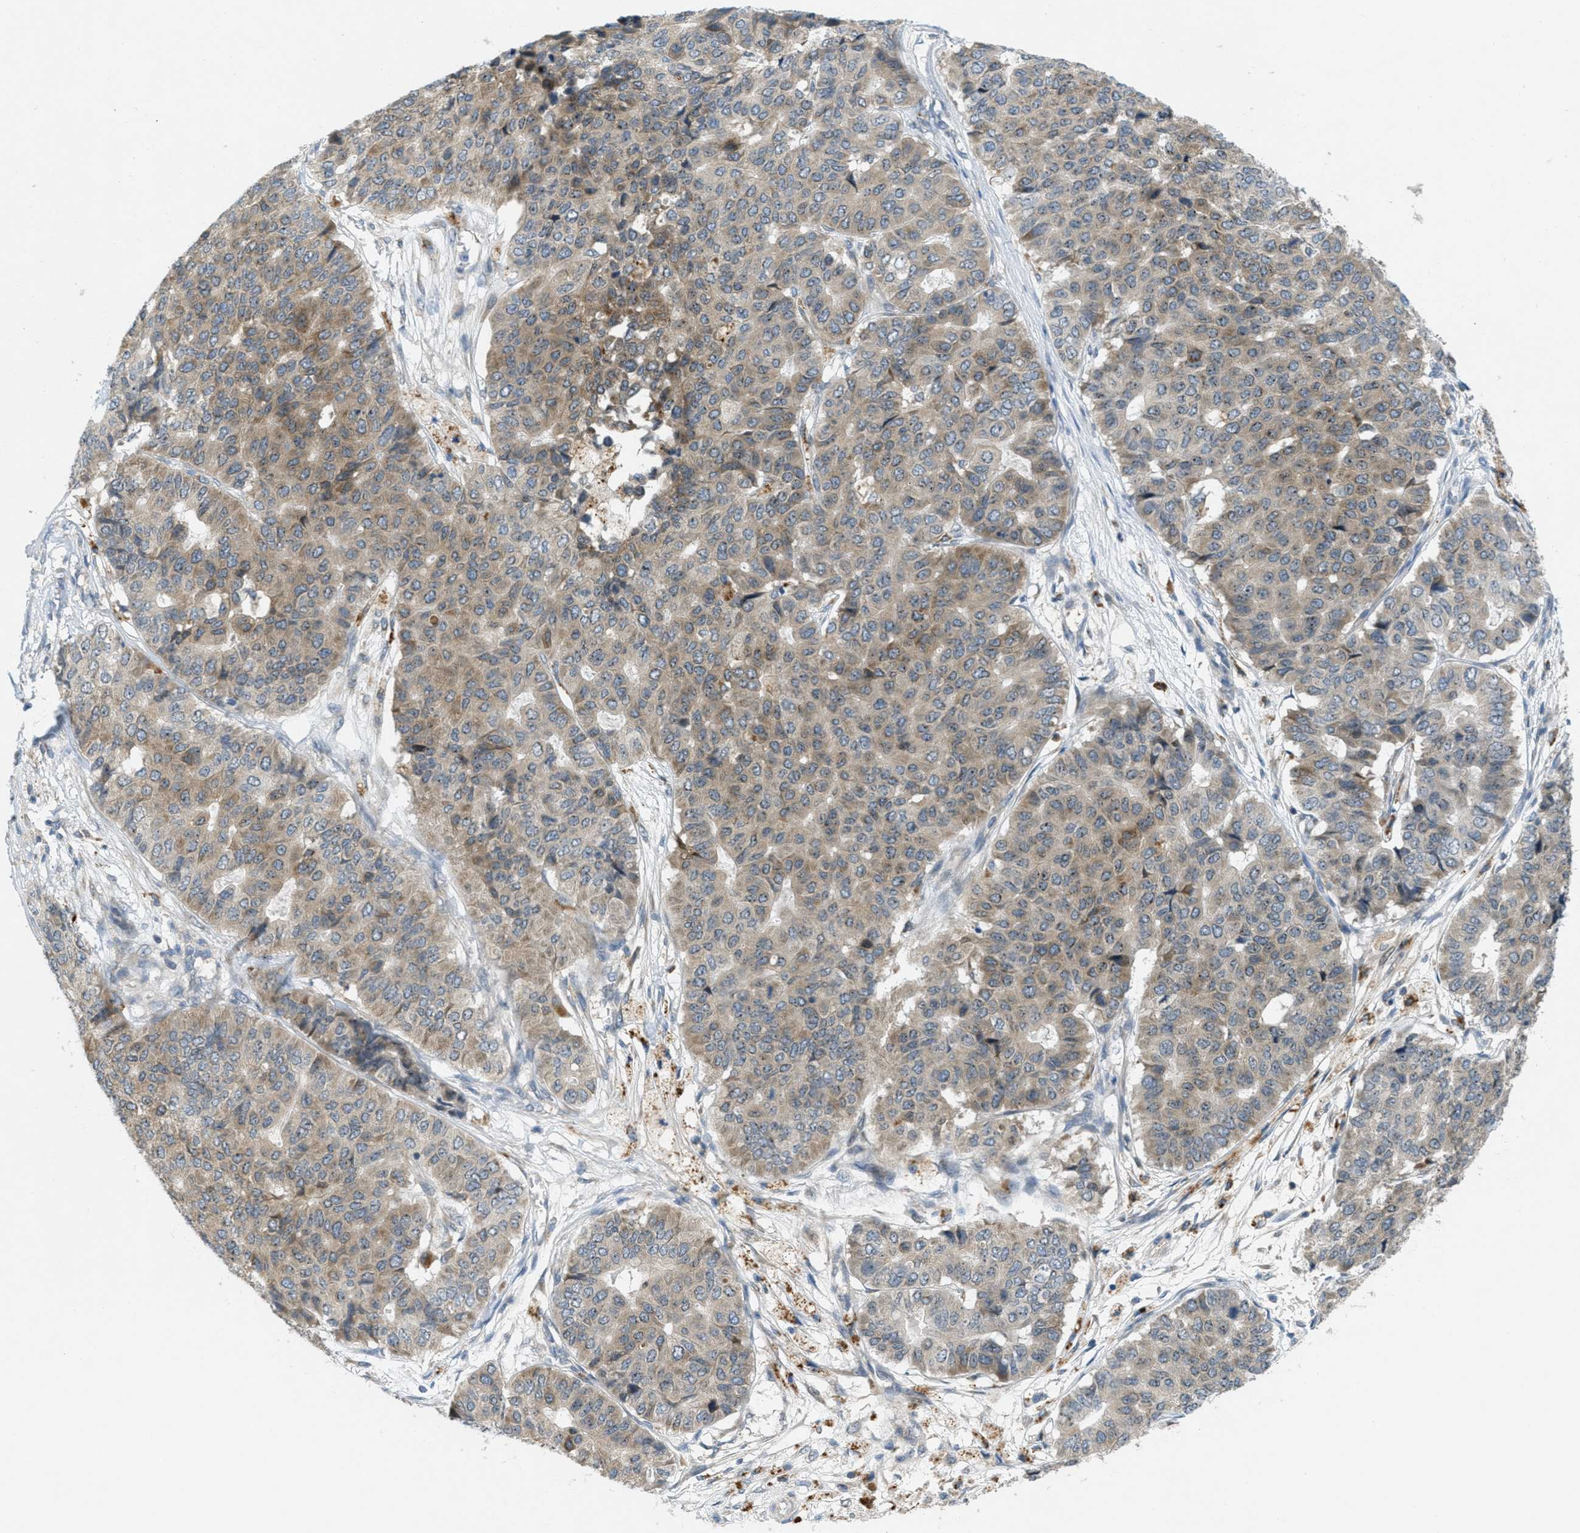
{"staining": {"intensity": "weak", "quantity": "25%-75%", "location": "cytoplasmic/membranous"}, "tissue": "pancreatic cancer", "cell_type": "Tumor cells", "image_type": "cancer", "snomed": [{"axis": "morphology", "description": "Adenocarcinoma, NOS"}, {"axis": "topography", "description": "Pancreas"}], "caption": "This image shows IHC staining of human pancreatic cancer, with low weak cytoplasmic/membranous expression in approximately 25%-75% of tumor cells.", "gene": "SIGMAR1", "patient": {"sex": "male", "age": 50}}